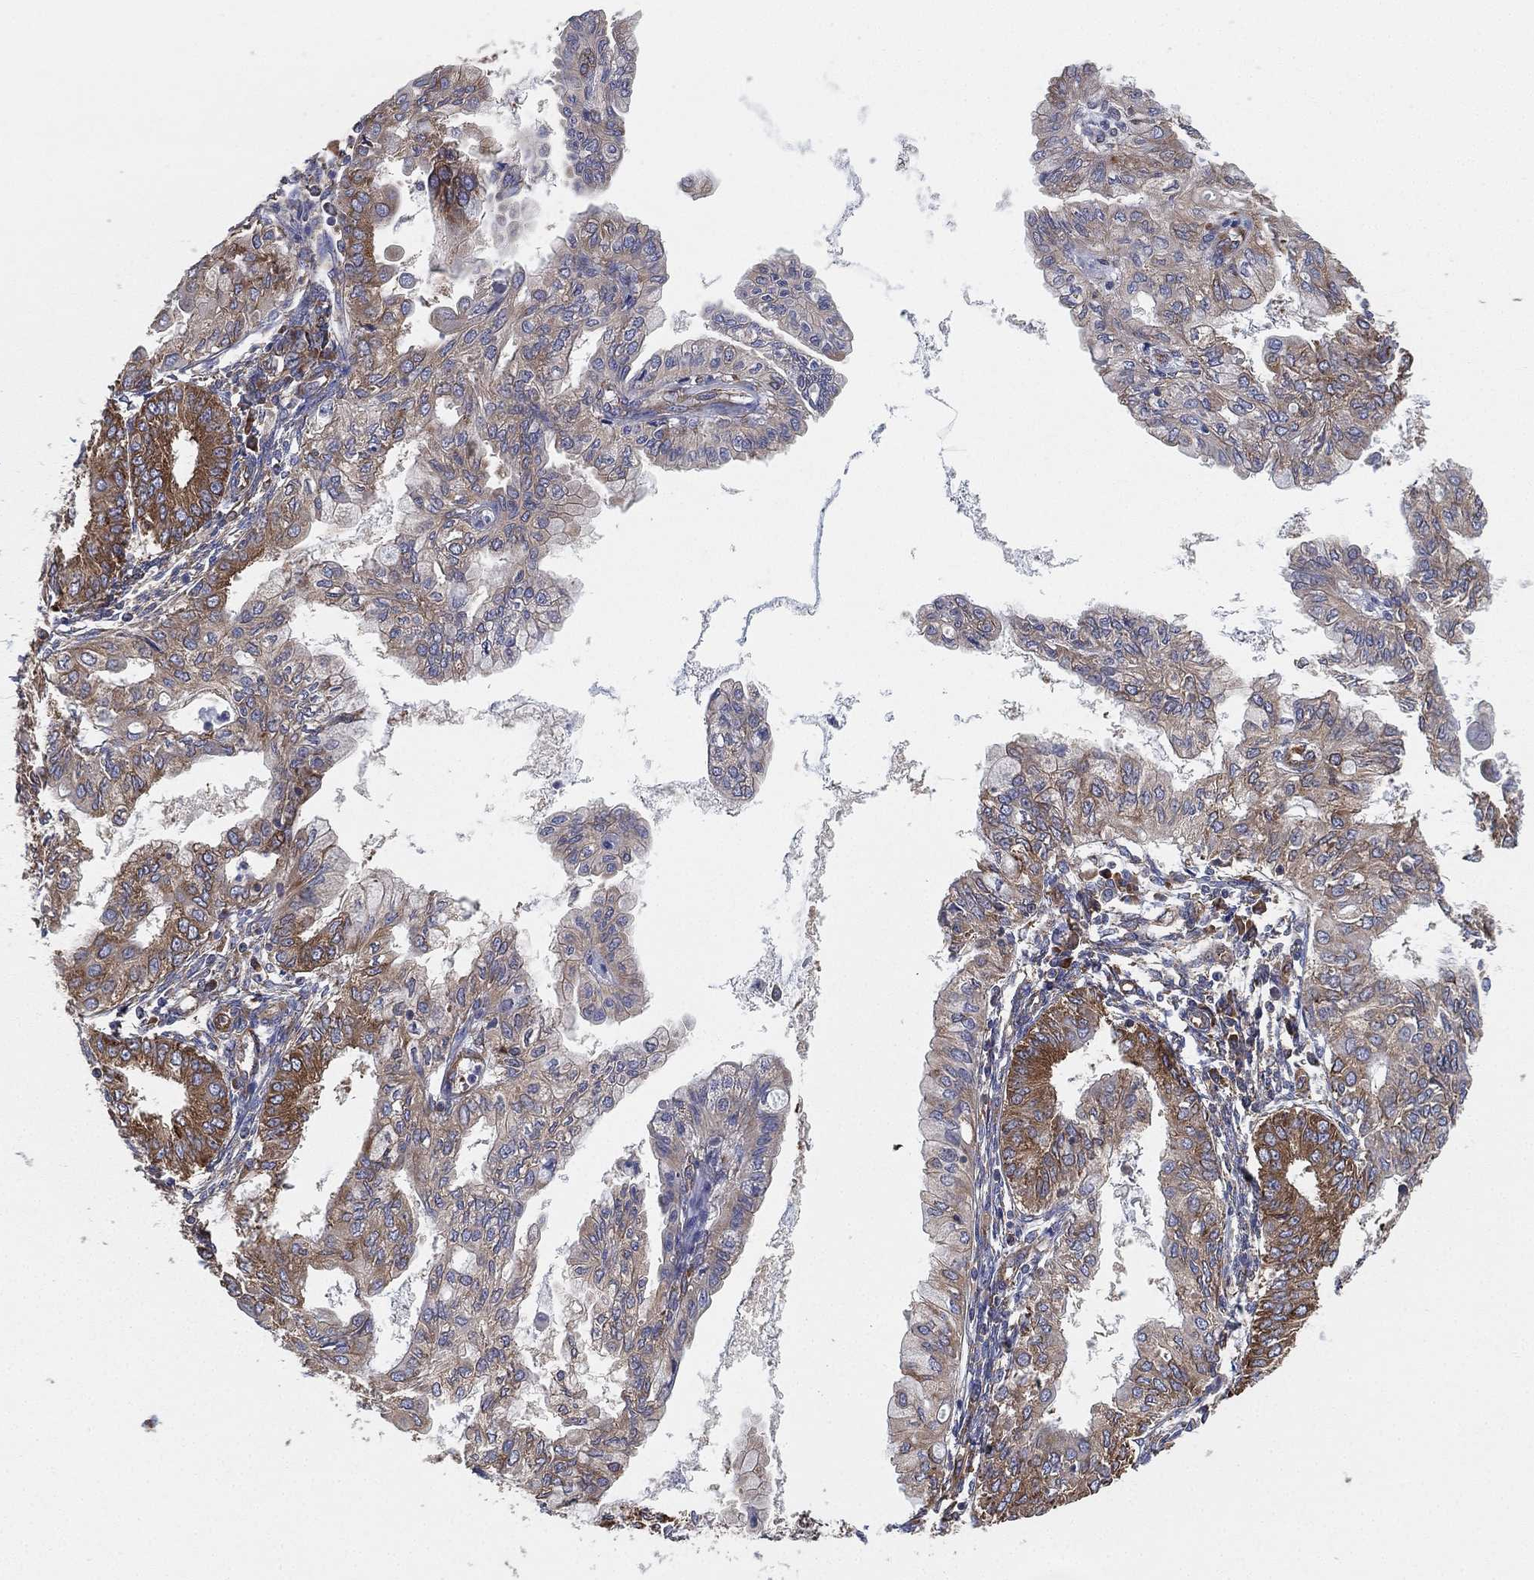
{"staining": {"intensity": "strong", "quantity": "25%-75%", "location": "cytoplasmic/membranous"}, "tissue": "endometrial cancer", "cell_type": "Tumor cells", "image_type": "cancer", "snomed": [{"axis": "morphology", "description": "Adenocarcinoma, NOS"}, {"axis": "topography", "description": "Endometrium"}], "caption": "Endometrial adenocarcinoma stained with immunohistochemistry (IHC) exhibits strong cytoplasmic/membranous expression in approximately 25%-75% of tumor cells.", "gene": "FARSA", "patient": {"sex": "female", "age": 68}}